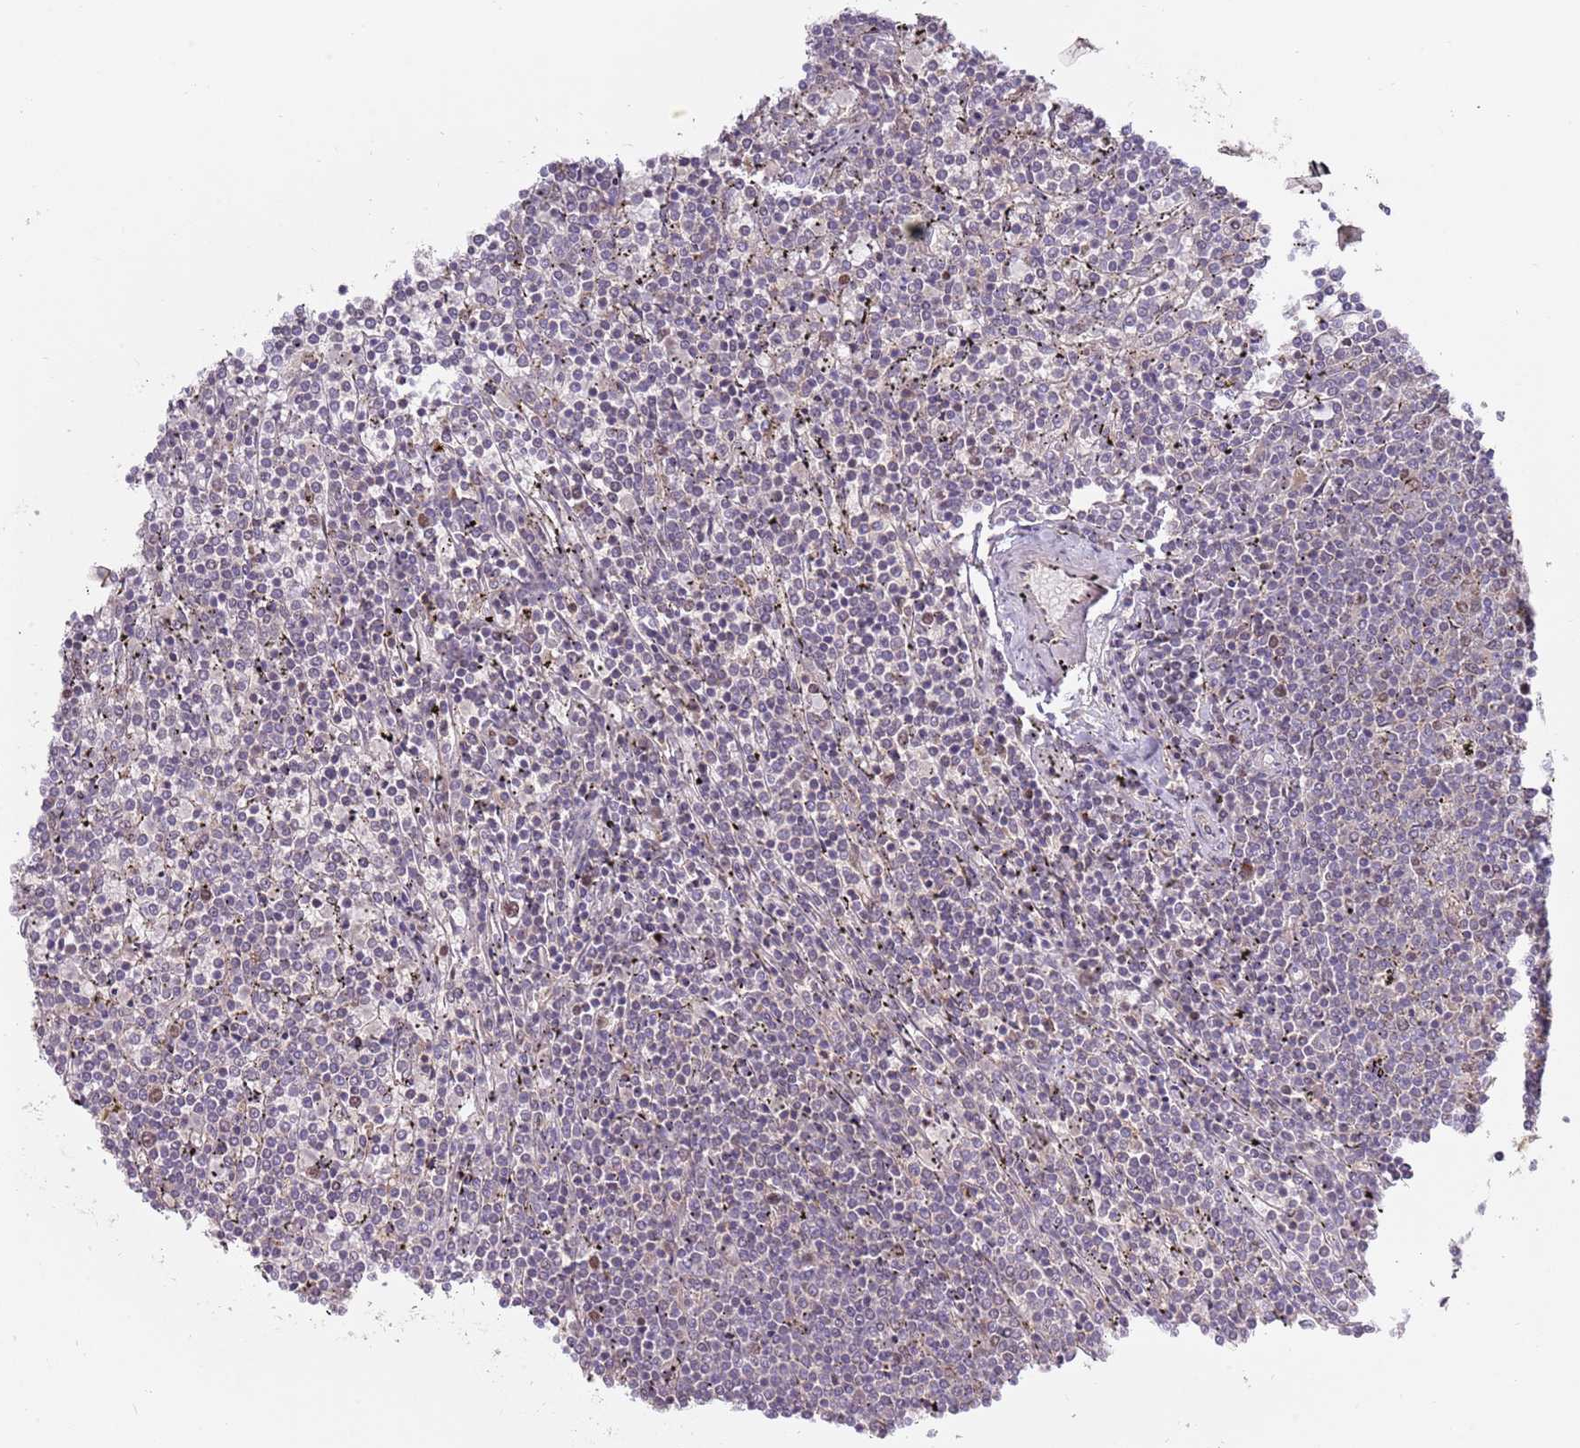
{"staining": {"intensity": "negative", "quantity": "none", "location": "none"}, "tissue": "lymphoma", "cell_type": "Tumor cells", "image_type": "cancer", "snomed": [{"axis": "morphology", "description": "Malignant lymphoma, non-Hodgkin's type, Low grade"}, {"axis": "topography", "description": "Spleen"}], "caption": "Immunohistochemistry image of neoplastic tissue: lymphoma stained with DAB (3,3'-diaminobenzidine) shows no significant protein staining in tumor cells. (DAB immunohistochemistry (IHC) visualized using brightfield microscopy, high magnification).", "gene": "SYS1", "patient": {"sex": "female", "age": 50}}